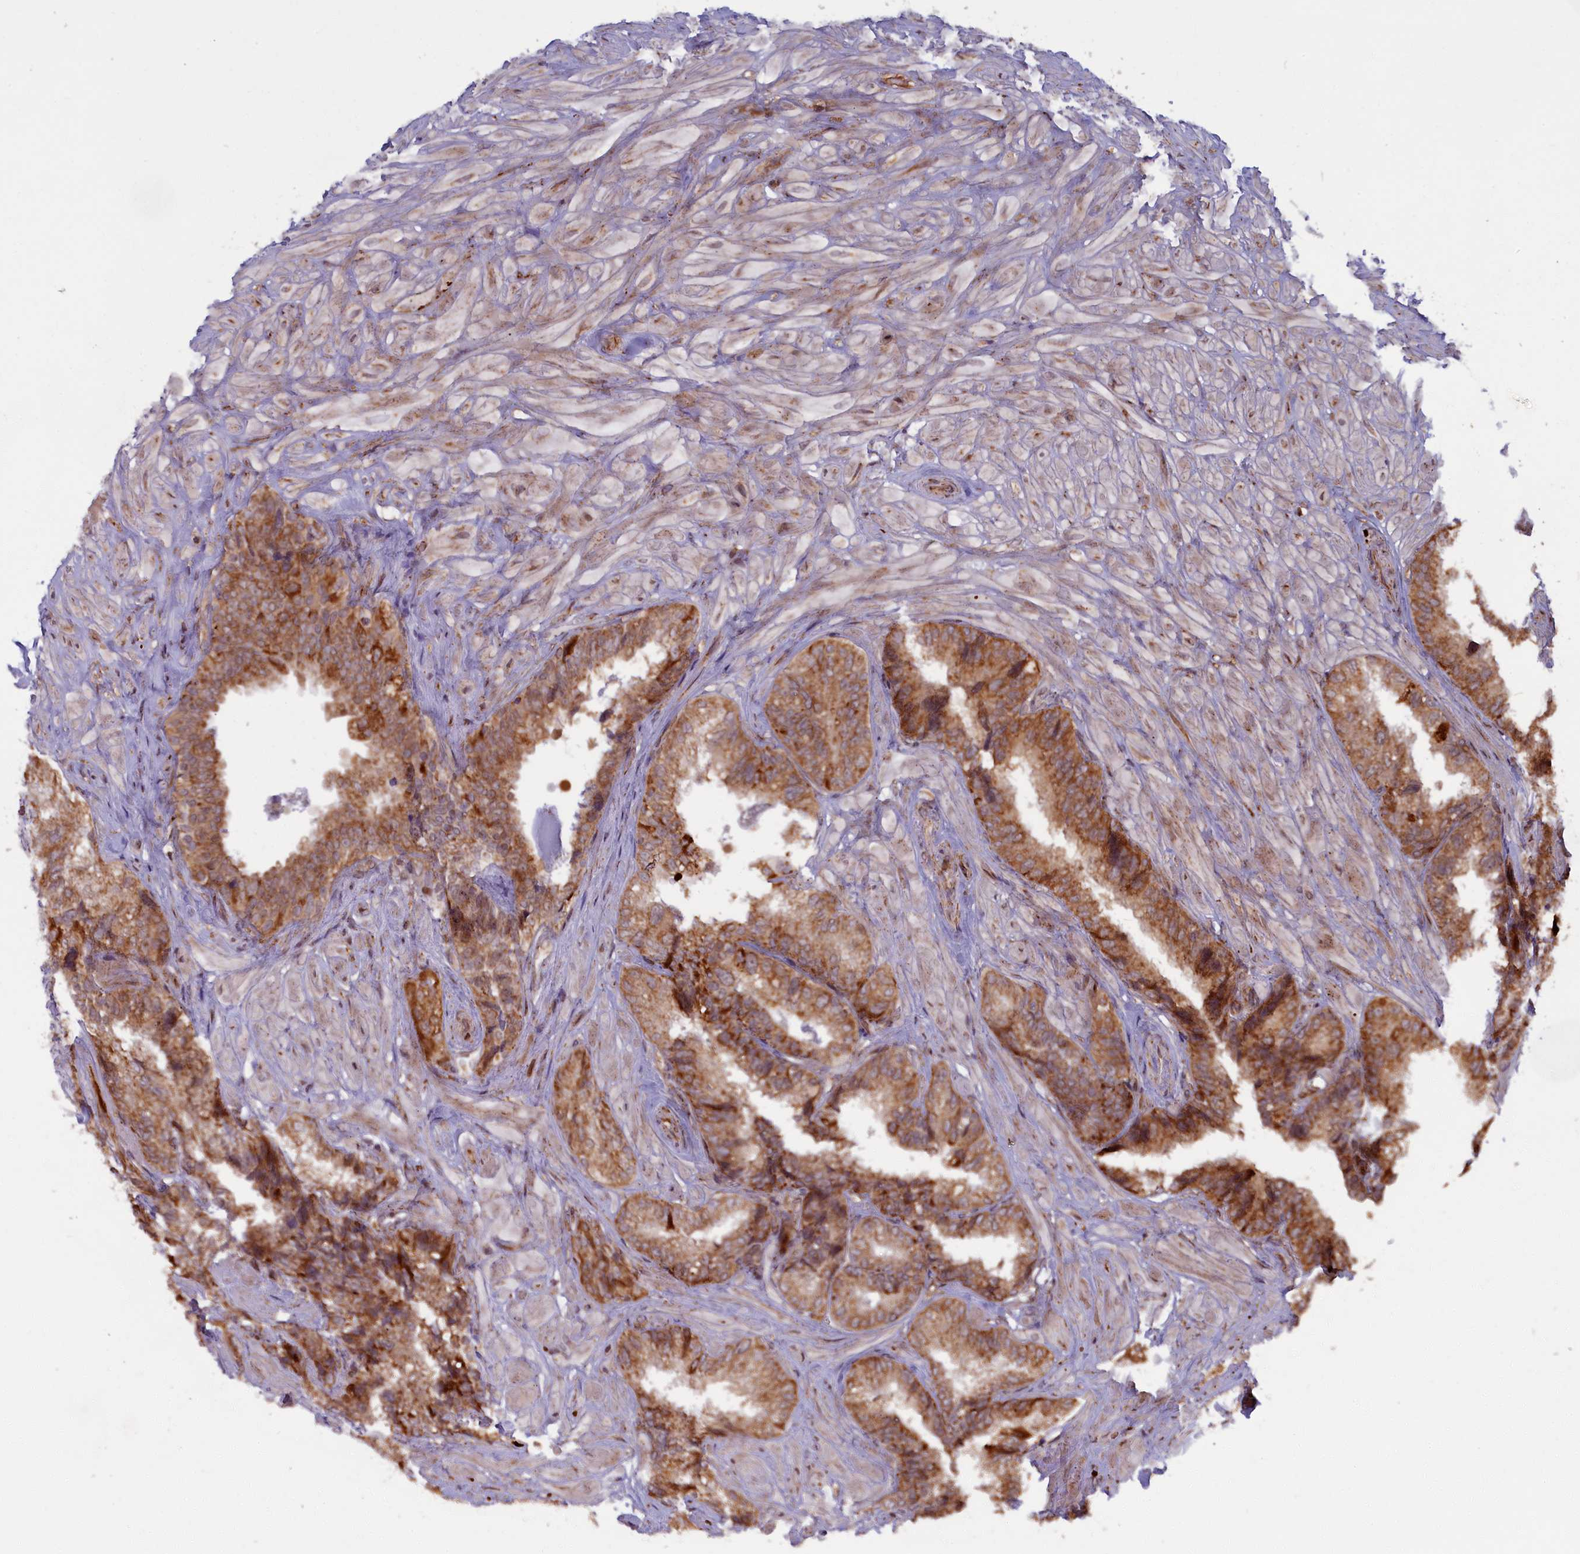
{"staining": {"intensity": "moderate", "quantity": ">75%", "location": "cytoplasmic/membranous"}, "tissue": "seminal vesicle", "cell_type": "Glandular cells", "image_type": "normal", "snomed": [{"axis": "morphology", "description": "Normal tissue, NOS"}, {"axis": "topography", "description": "Prostate and seminal vesicle, NOS"}, {"axis": "topography", "description": "Prostate"}, {"axis": "topography", "description": "Seminal veicle"}], "caption": "Moderate cytoplasmic/membranous staining is seen in approximately >75% of glandular cells in normal seminal vesicle.", "gene": "PLA2G10", "patient": {"sex": "male", "age": 67}}